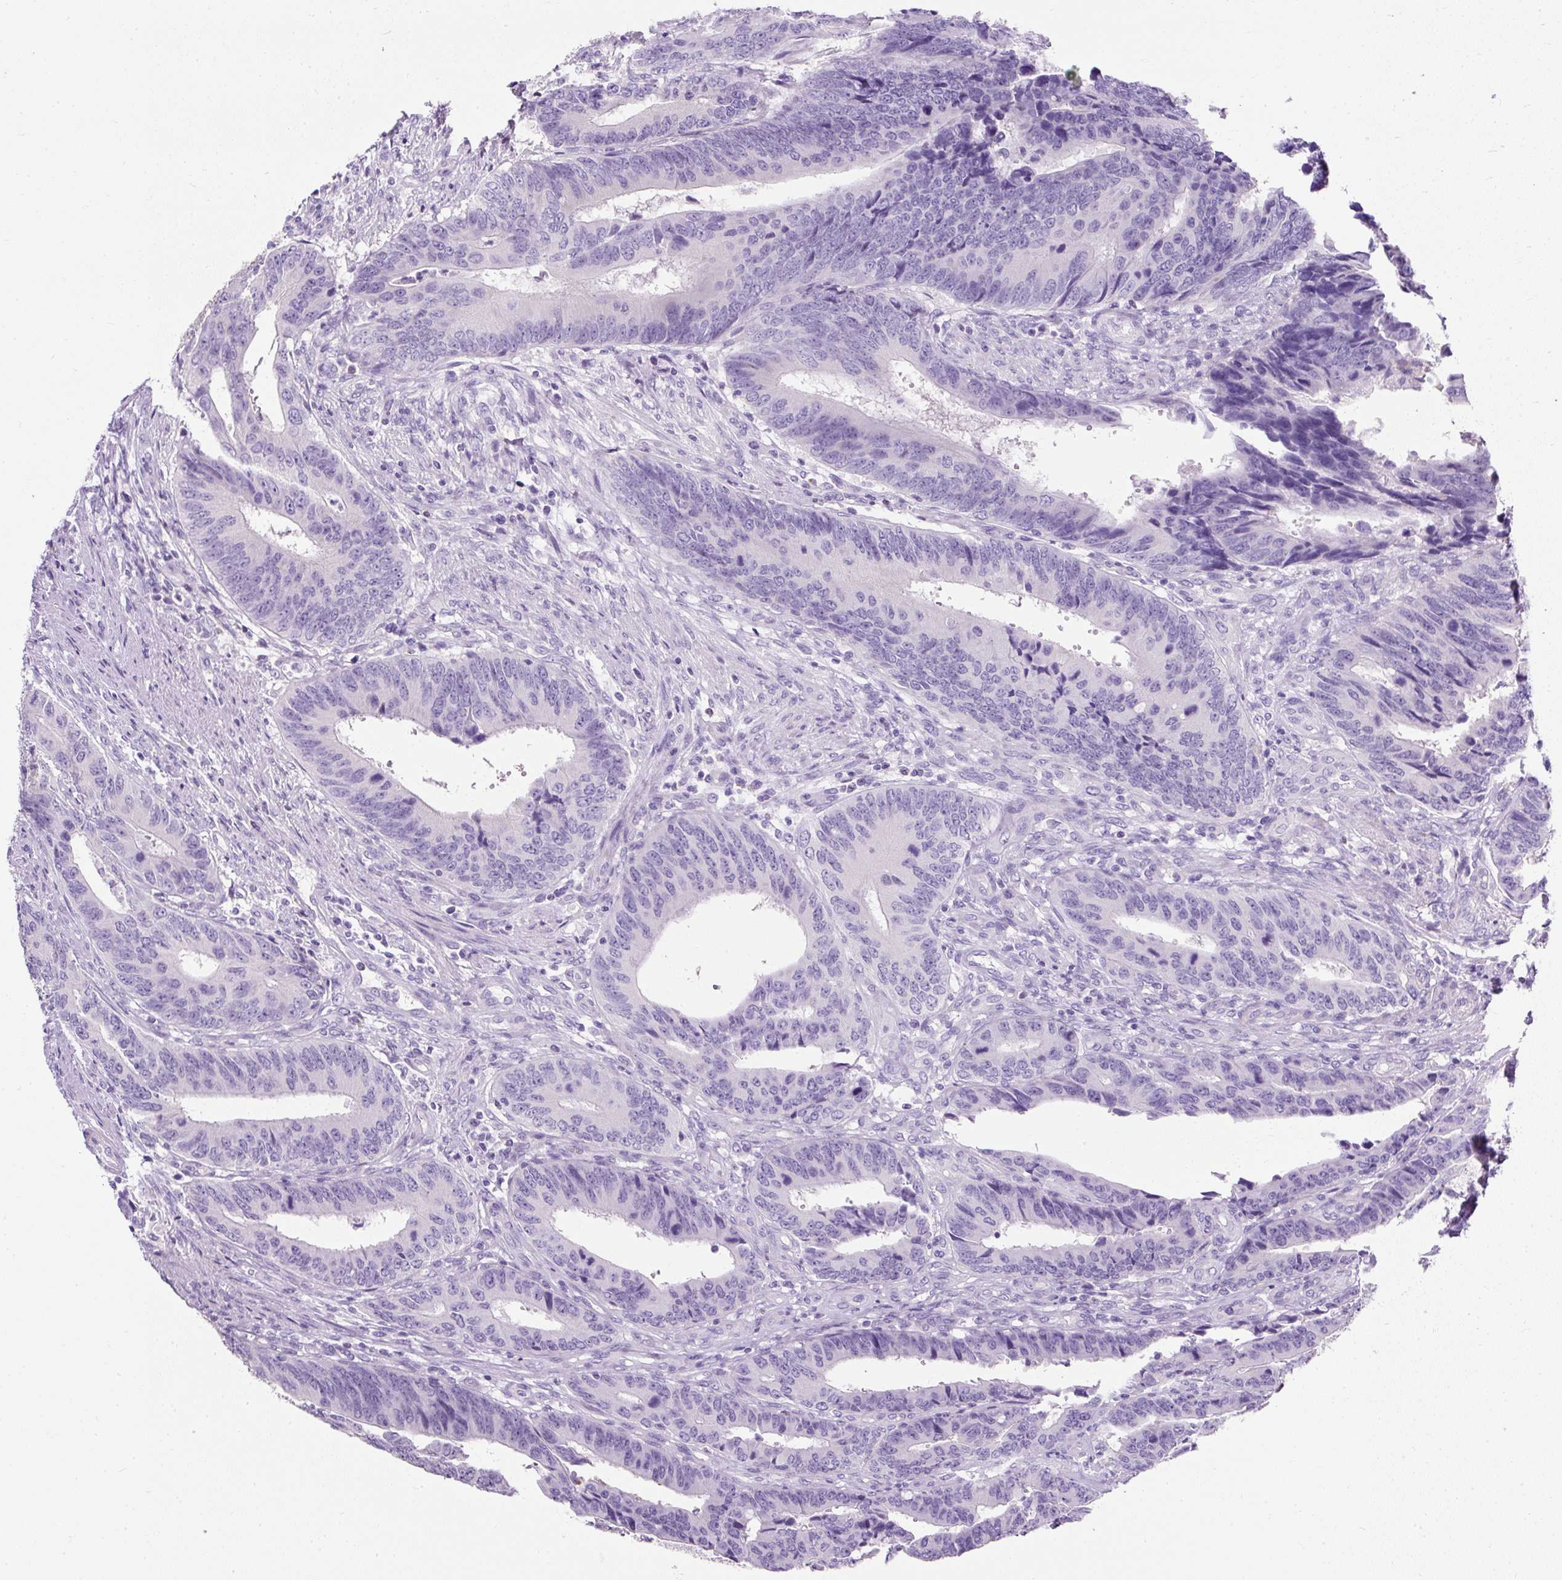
{"staining": {"intensity": "negative", "quantity": "none", "location": "none"}, "tissue": "colorectal cancer", "cell_type": "Tumor cells", "image_type": "cancer", "snomed": [{"axis": "morphology", "description": "Adenocarcinoma, NOS"}, {"axis": "topography", "description": "Colon"}], "caption": "Immunohistochemistry (IHC) micrograph of human colorectal cancer (adenocarcinoma) stained for a protein (brown), which reveals no staining in tumor cells. Brightfield microscopy of IHC stained with DAB (3,3'-diaminobenzidine) (brown) and hematoxylin (blue), captured at high magnification.", "gene": "C2CD4C", "patient": {"sex": "male", "age": 87}}